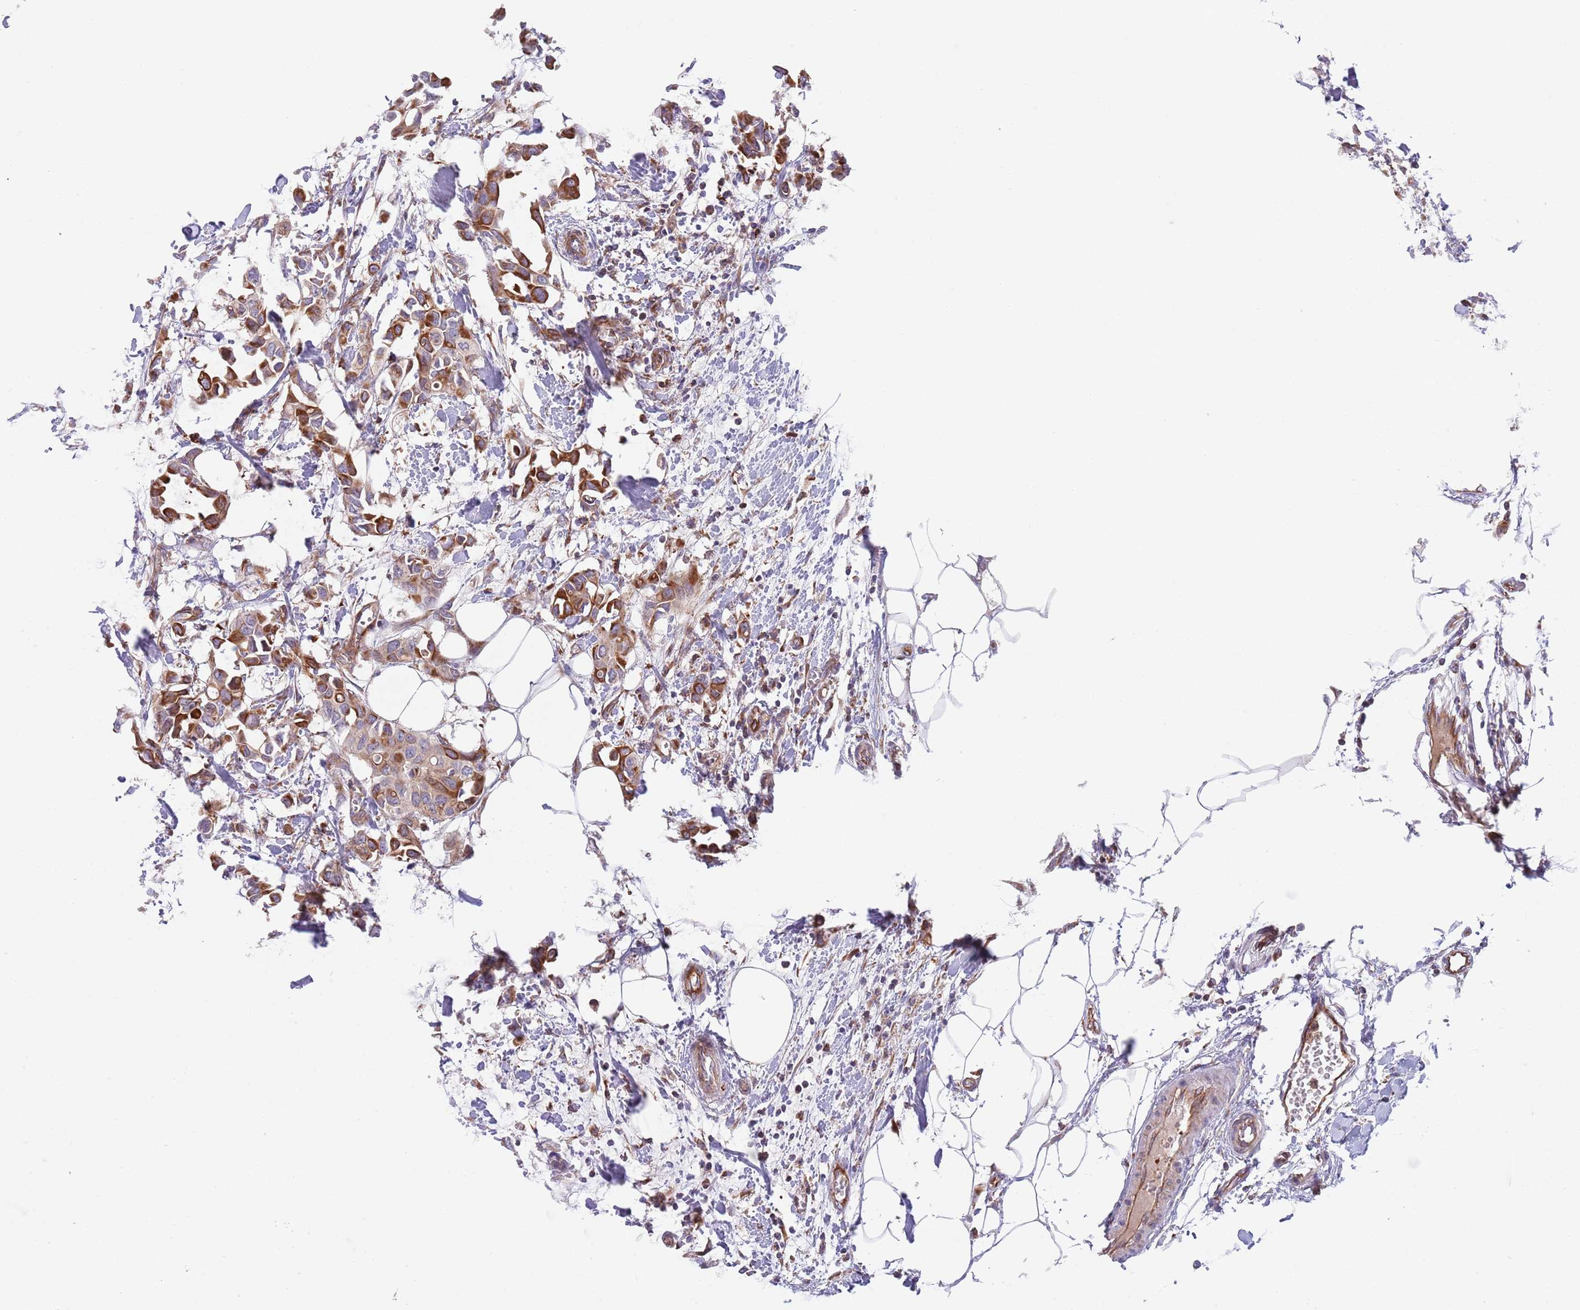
{"staining": {"intensity": "strong", "quantity": "25%-75%", "location": "cytoplasmic/membranous"}, "tissue": "breast cancer", "cell_type": "Tumor cells", "image_type": "cancer", "snomed": [{"axis": "morphology", "description": "Duct carcinoma"}, {"axis": "topography", "description": "Breast"}], "caption": "Breast cancer stained with DAB (3,3'-diaminobenzidine) immunohistochemistry (IHC) displays high levels of strong cytoplasmic/membranous staining in approximately 25%-75% of tumor cells. Nuclei are stained in blue.", "gene": "ZMYM5", "patient": {"sex": "female", "age": 41}}